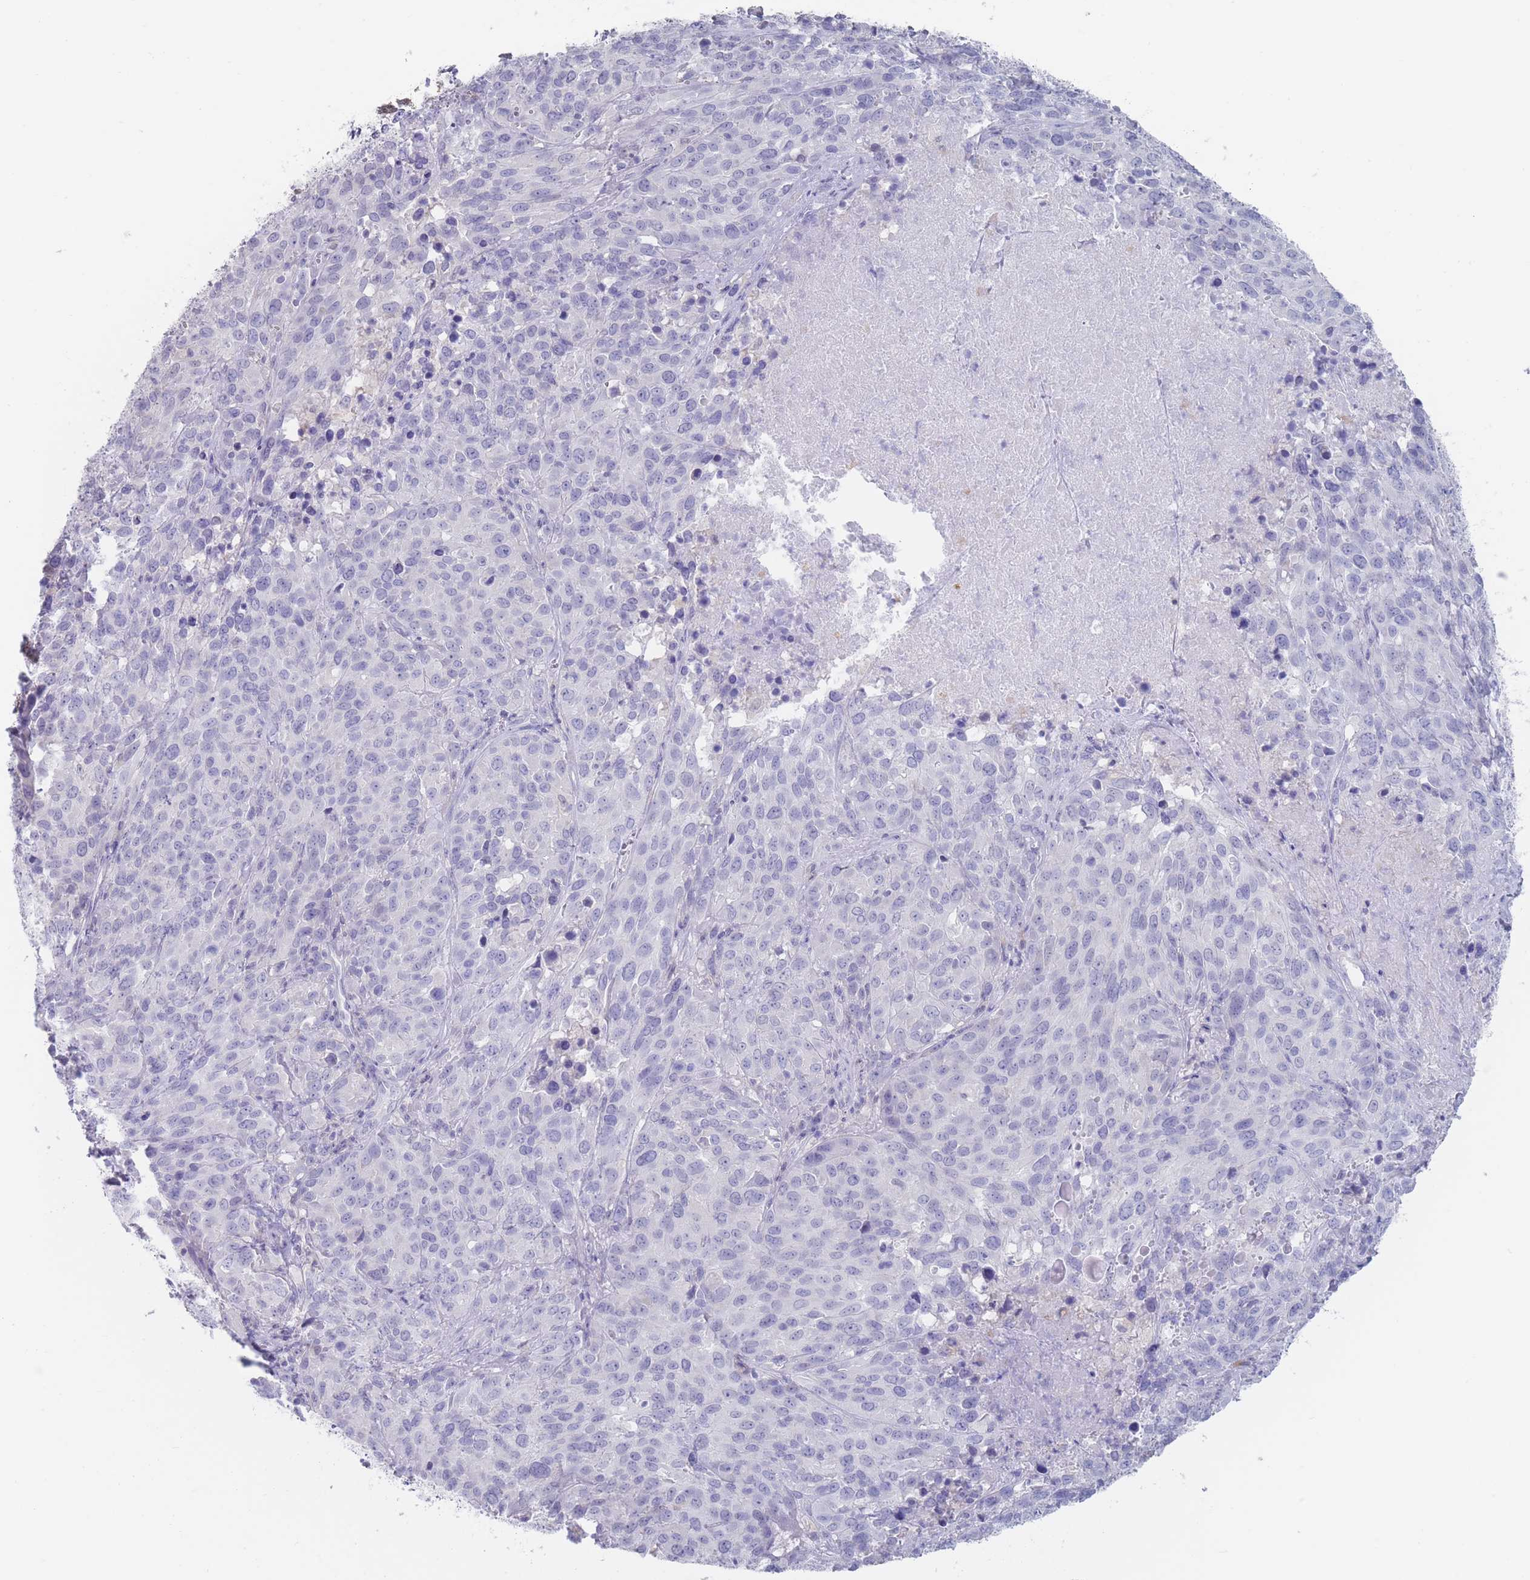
{"staining": {"intensity": "negative", "quantity": "none", "location": "none"}, "tissue": "cervical cancer", "cell_type": "Tumor cells", "image_type": "cancer", "snomed": [{"axis": "morphology", "description": "Squamous cell carcinoma, NOS"}, {"axis": "topography", "description": "Cervix"}], "caption": "Tumor cells are negative for protein expression in human cervical squamous cell carcinoma.", "gene": "CYP51A1", "patient": {"sex": "female", "age": 51}}